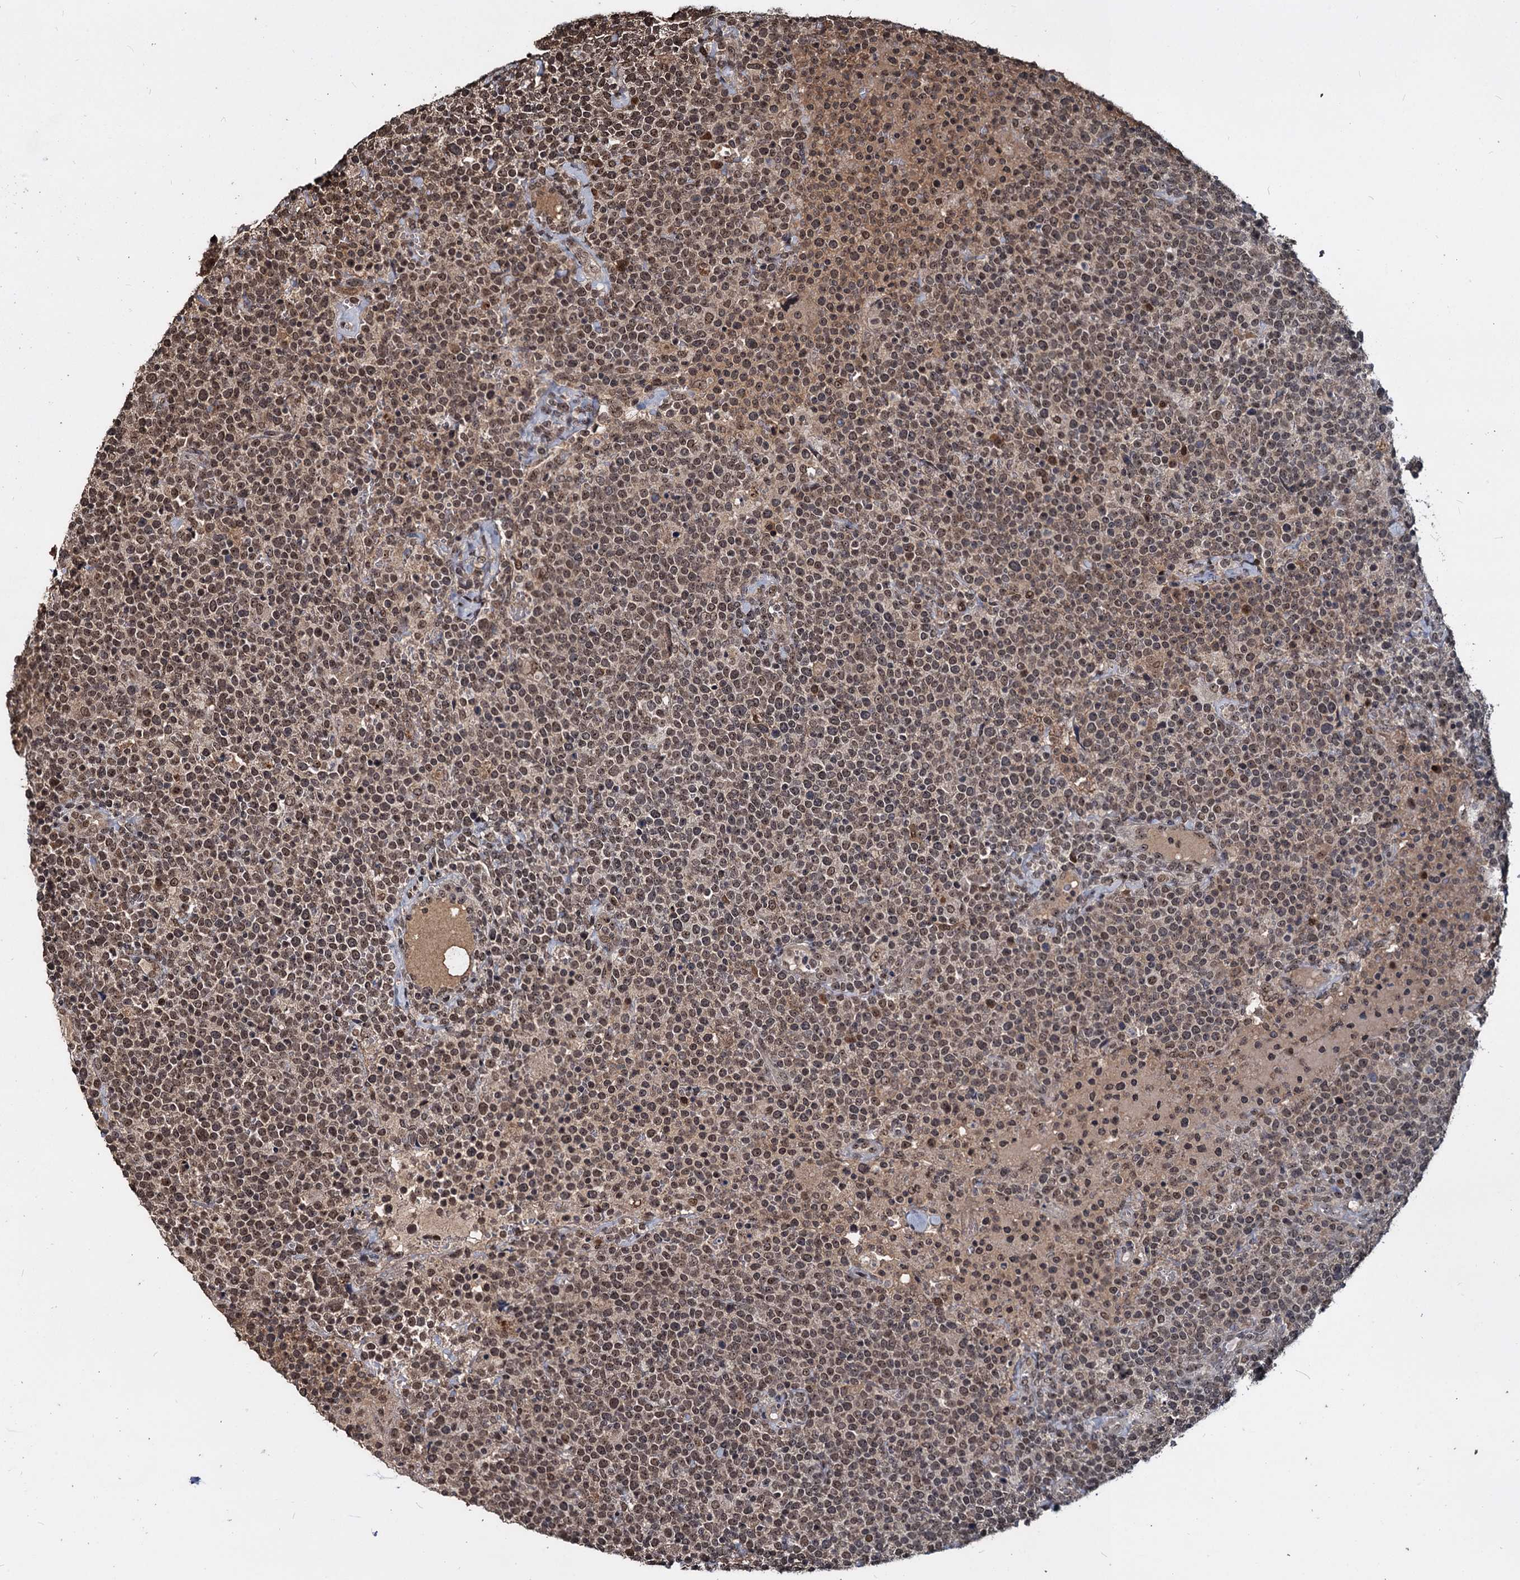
{"staining": {"intensity": "moderate", "quantity": ">75%", "location": "cytoplasmic/membranous,nuclear"}, "tissue": "lymphoma", "cell_type": "Tumor cells", "image_type": "cancer", "snomed": [{"axis": "morphology", "description": "Malignant lymphoma, non-Hodgkin's type, High grade"}, {"axis": "topography", "description": "Lymph node"}], "caption": "A brown stain highlights moderate cytoplasmic/membranous and nuclear expression of a protein in human lymphoma tumor cells.", "gene": "FAM216B", "patient": {"sex": "male", "age": 61}}